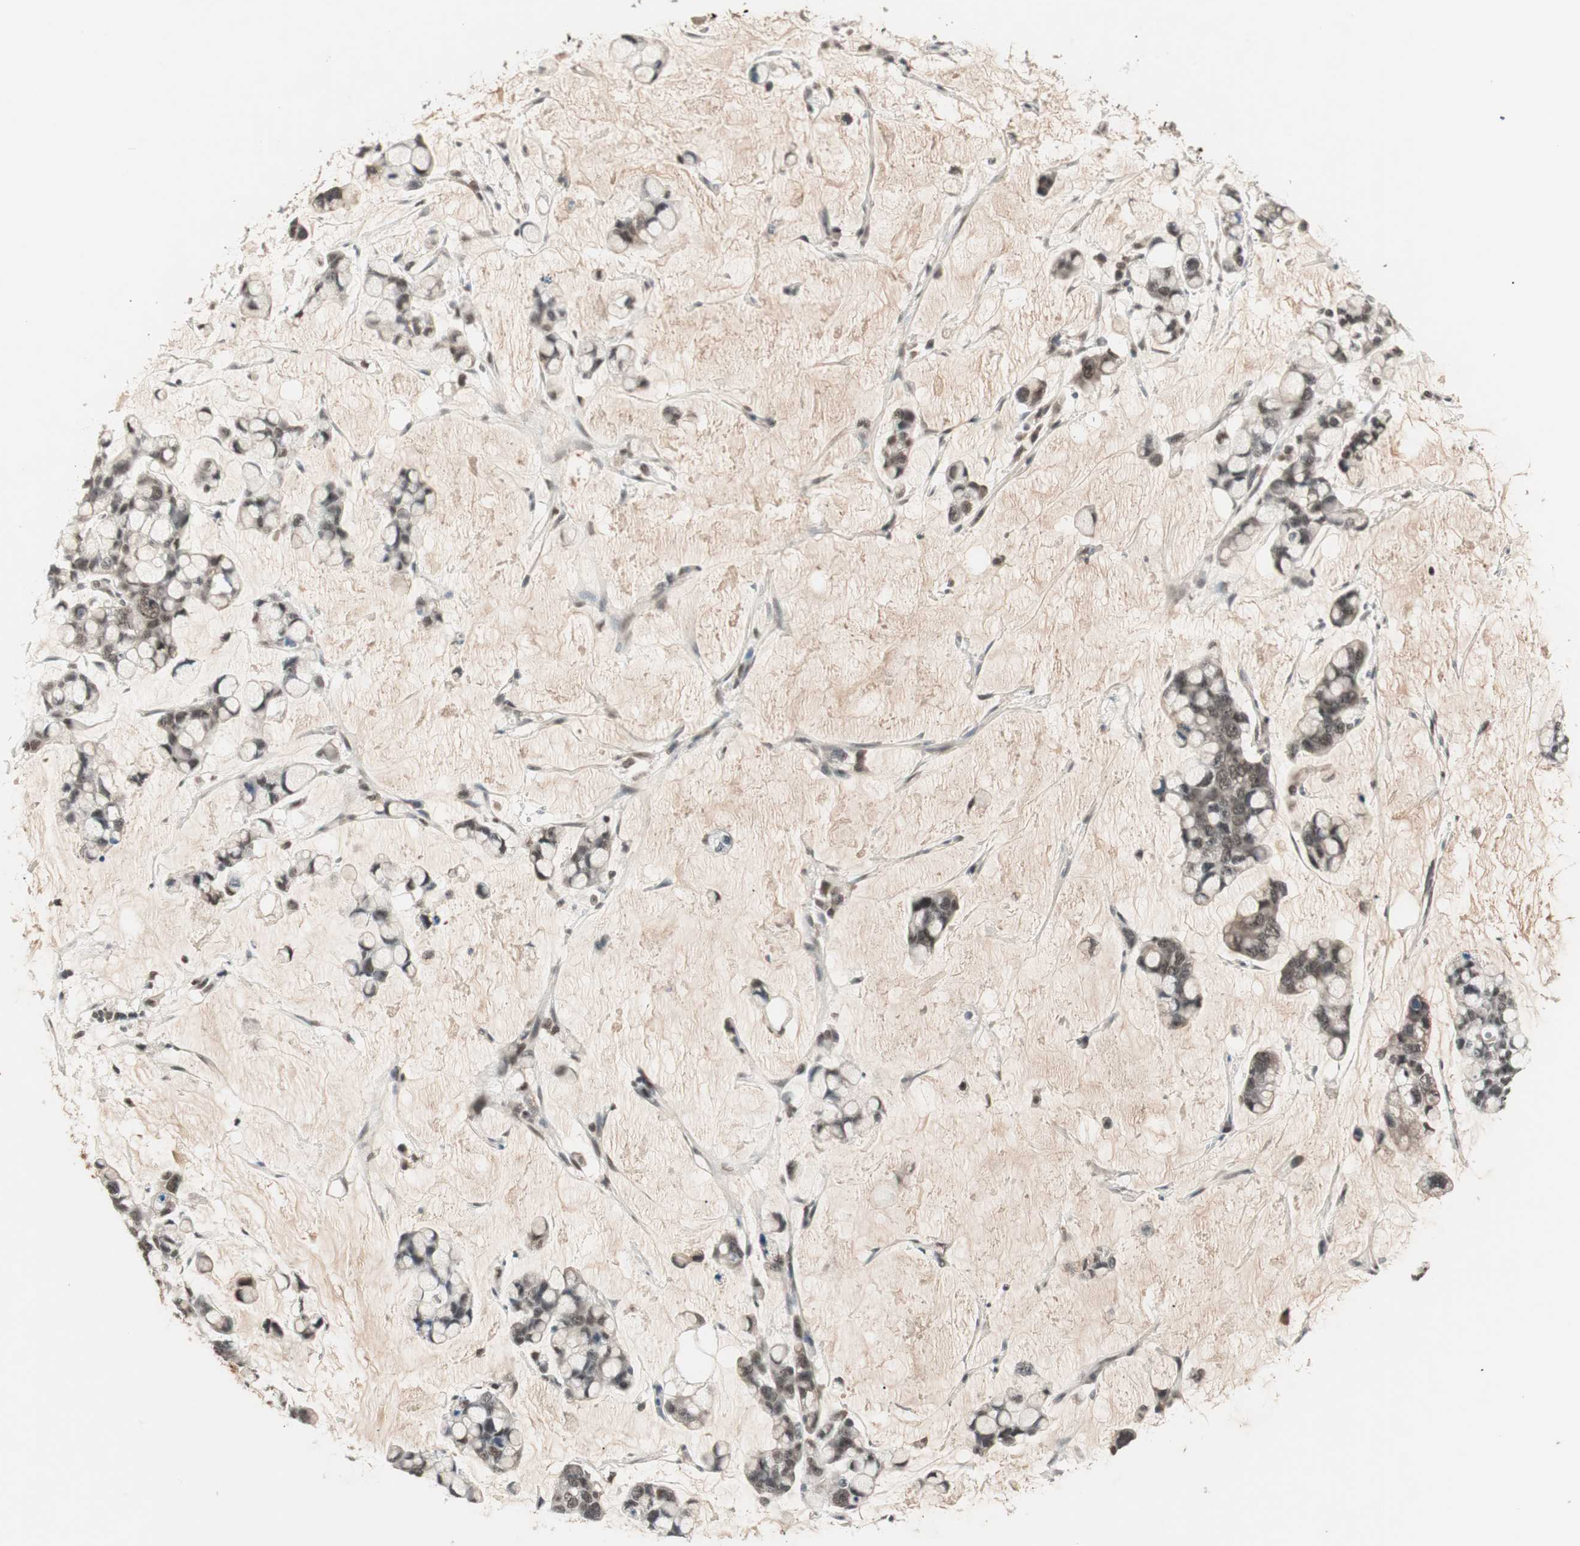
{"staining": {"intensity": "weak", "quantity": "25%-75%", "location": "cytoplasmic/membranous,nuclear"}, "tissue": "stomach cancer", "cell_type": "Tumor cells", "image_type": "cancer", "snomed": [{"axis": "morphology", "description": "Adenocarcinoma, NOS"}, {"axis": "topography", "description": "Stomach, lower"}], "caption": "A brown stain highlights weak cytoplasmic/membranous and nuclear expression of a protein in stomach adenocarcinoma tumor cells. (Brightfield microscopy of DAB IHC at high magnification).", "gene": "NFRKB", "patient": {"sex": "male", "age": 84}}